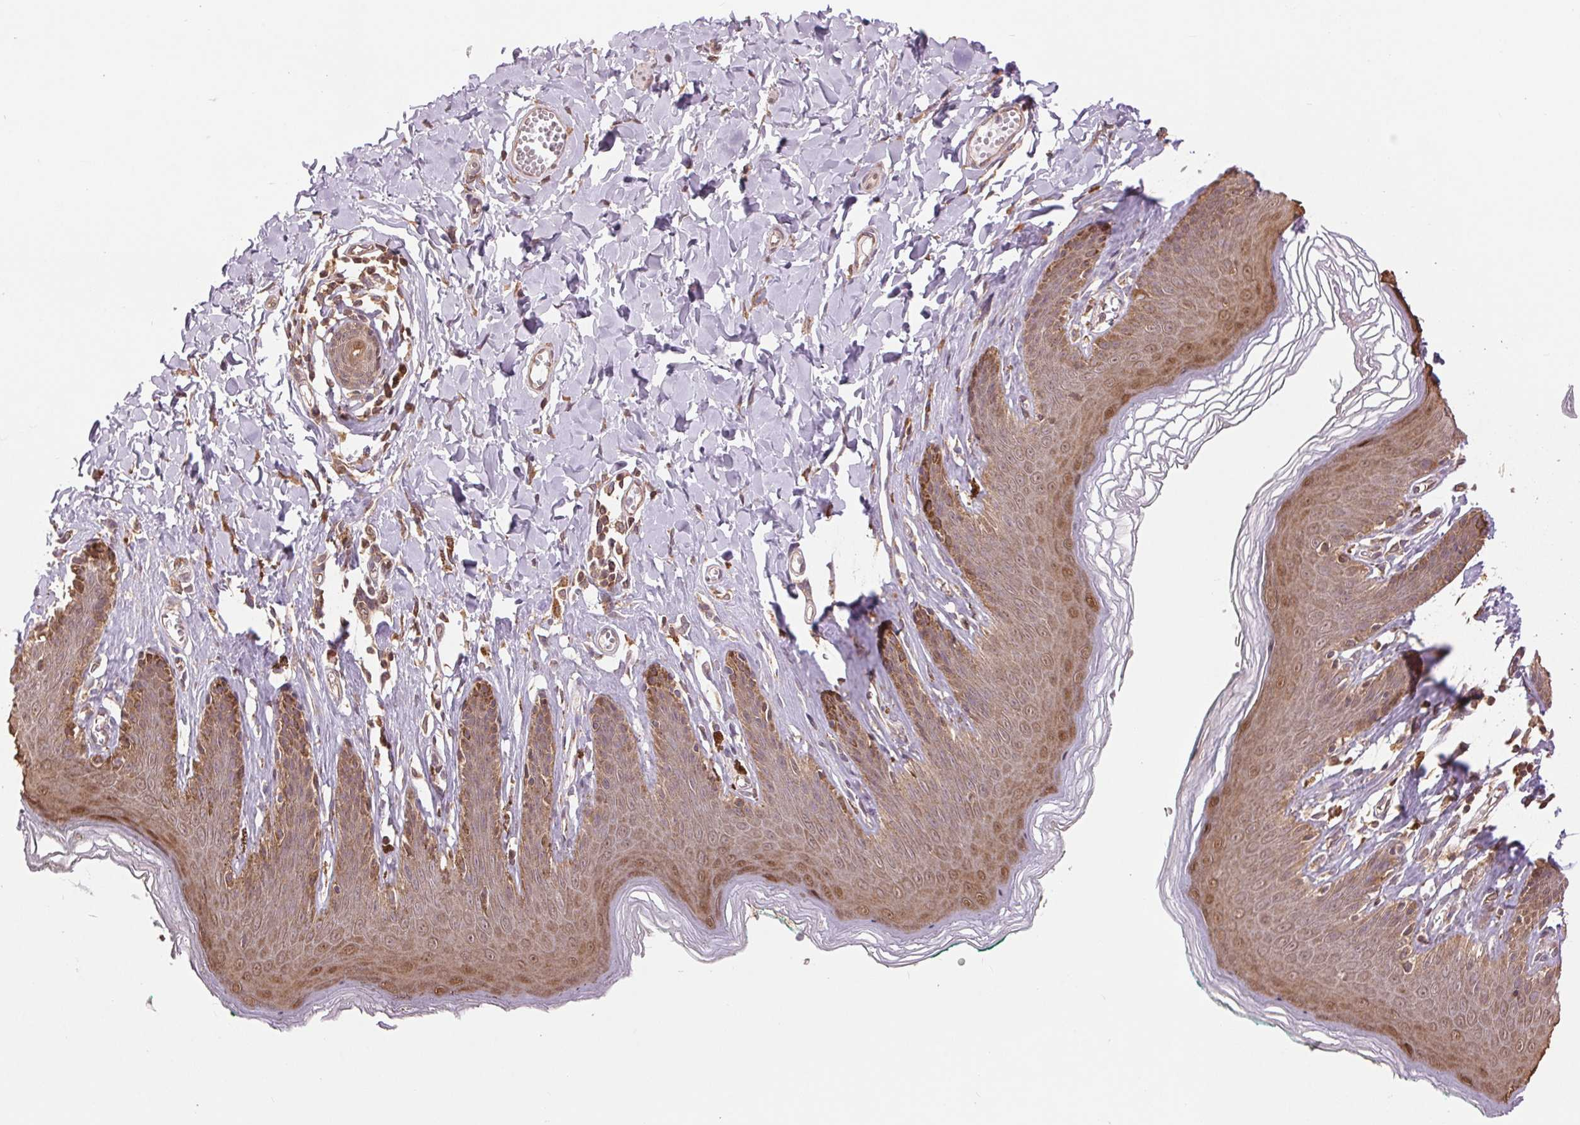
{"staining": {"intensity": "moderate", "quantity": ">75%", "location": "cytoplasmic/membranous,nuclear"}, "tissue": "skin", "cell_type": "Epidermal cells", "image_type": "normal", "snomed": [{"axis": "morphology", "description": "Normal tissue, NOS"}, {"axis": "topography", "description": "Vulva"}, {"axis": "topography", "description": "Peripheral nerve tissue"}], "caption": "Immunohistochemistry micrograph of unremarkable human skin stained for a protein (brown), which displays medium levels of moderate cytoplasmic/membranous,nuclear staining in approximately >75% of epidermal cells.", "gene": "BTF3L4", "patient": {"sex": "female", "age": 66}}